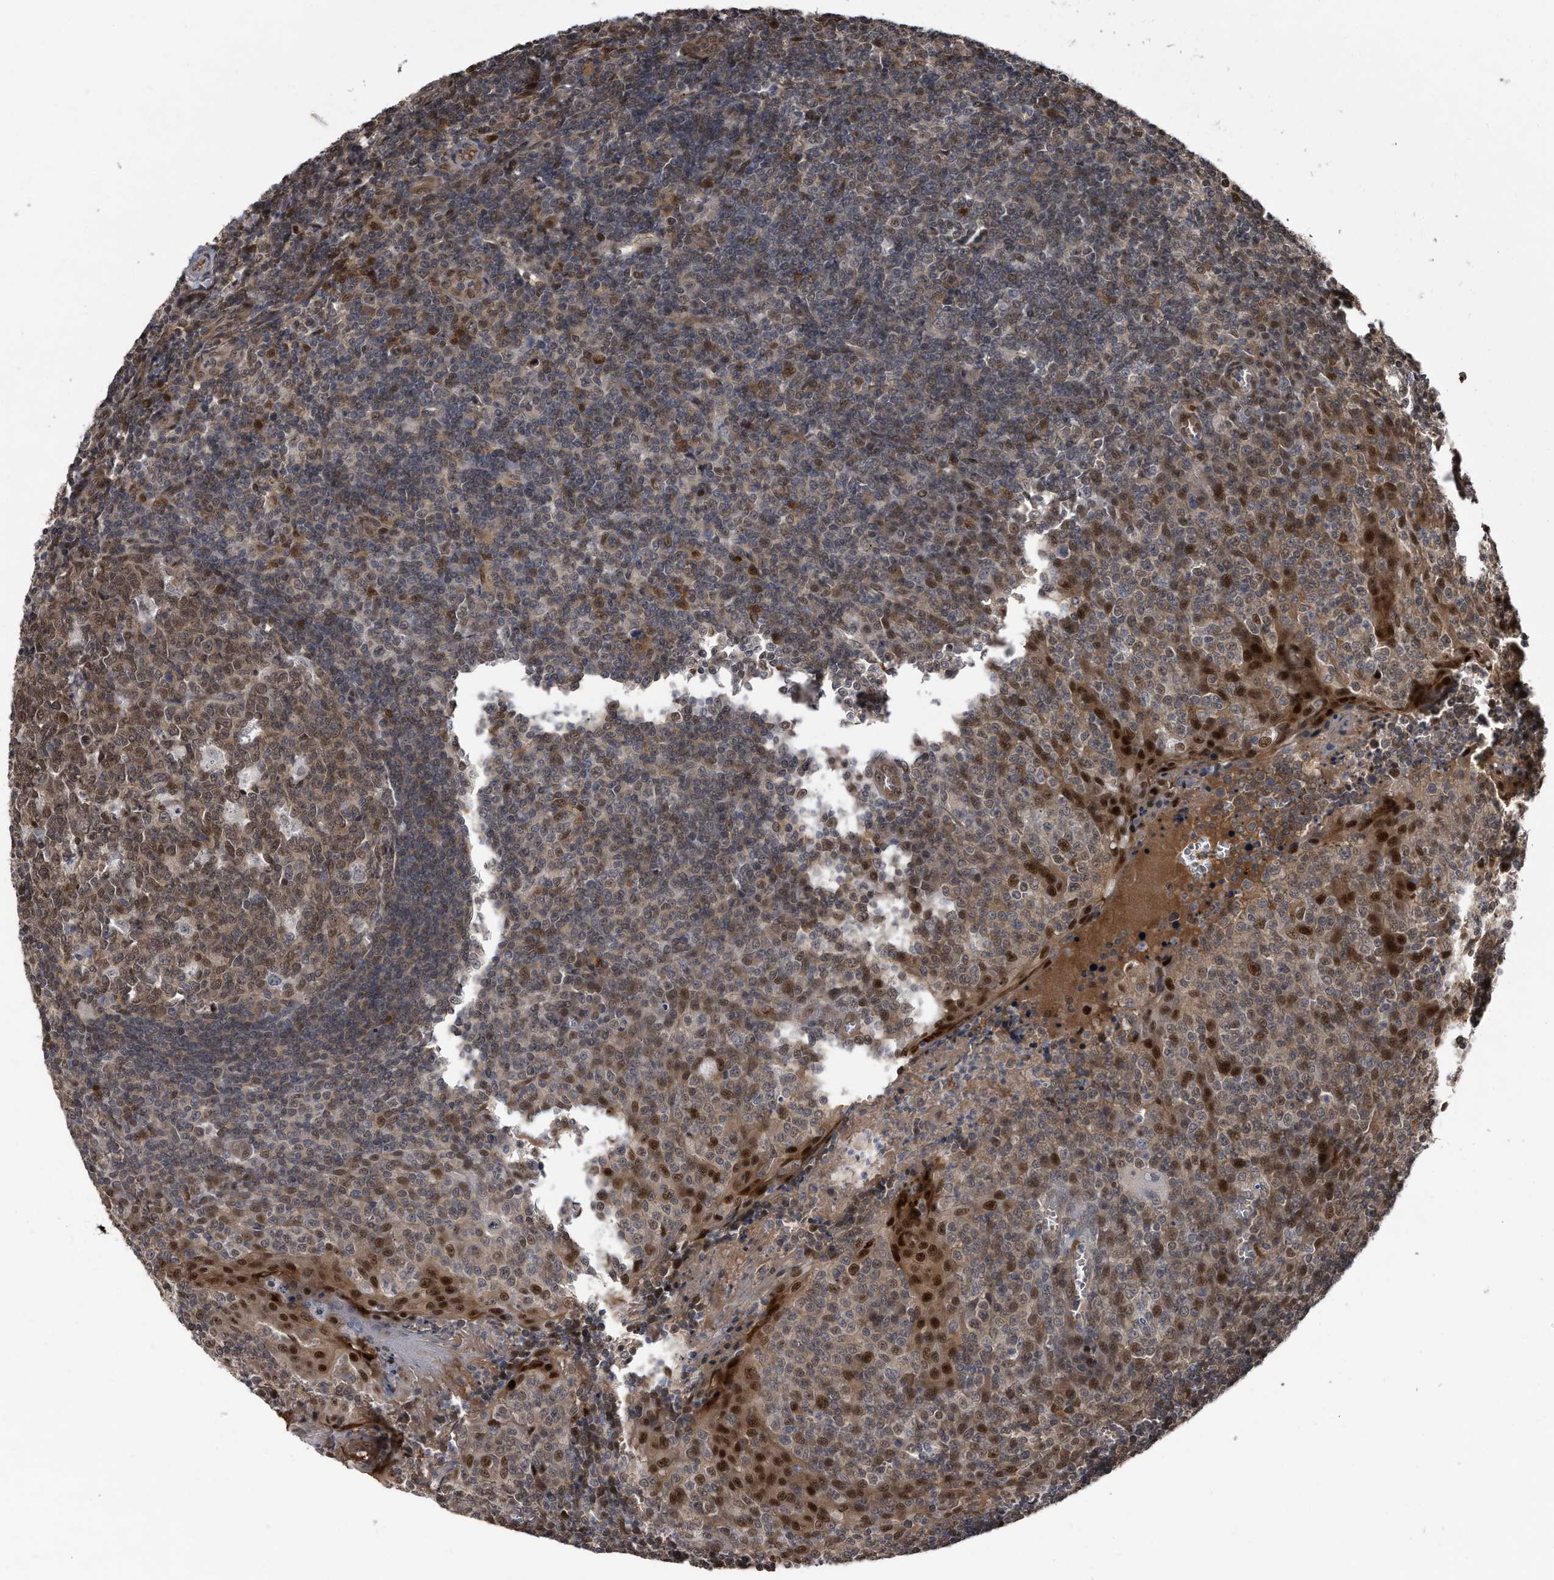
{"staining": {"intensity": "moderate", "quantity": ">75%", "location": "cytoplasmic/membranous,nuclear"}, "tissue": "tonsil", "cell_type": "Germinal center cells", "image_type": "normal", "snomed": [{"axis": "morphology", "description": "Normal tissue, NOS"}, {"axis": "topography", "description": "Tonsil"}], "caption": "Immunohistochemistry micrograph of normal human tonsil stained for a protein (brown), which displays medium levels of moderate cytoplasmic/membranous,nuclear positivity in about >75% of germinal center cells.", "gene": "RAD23B", "patient": {"sex": "female", "age": 19}}